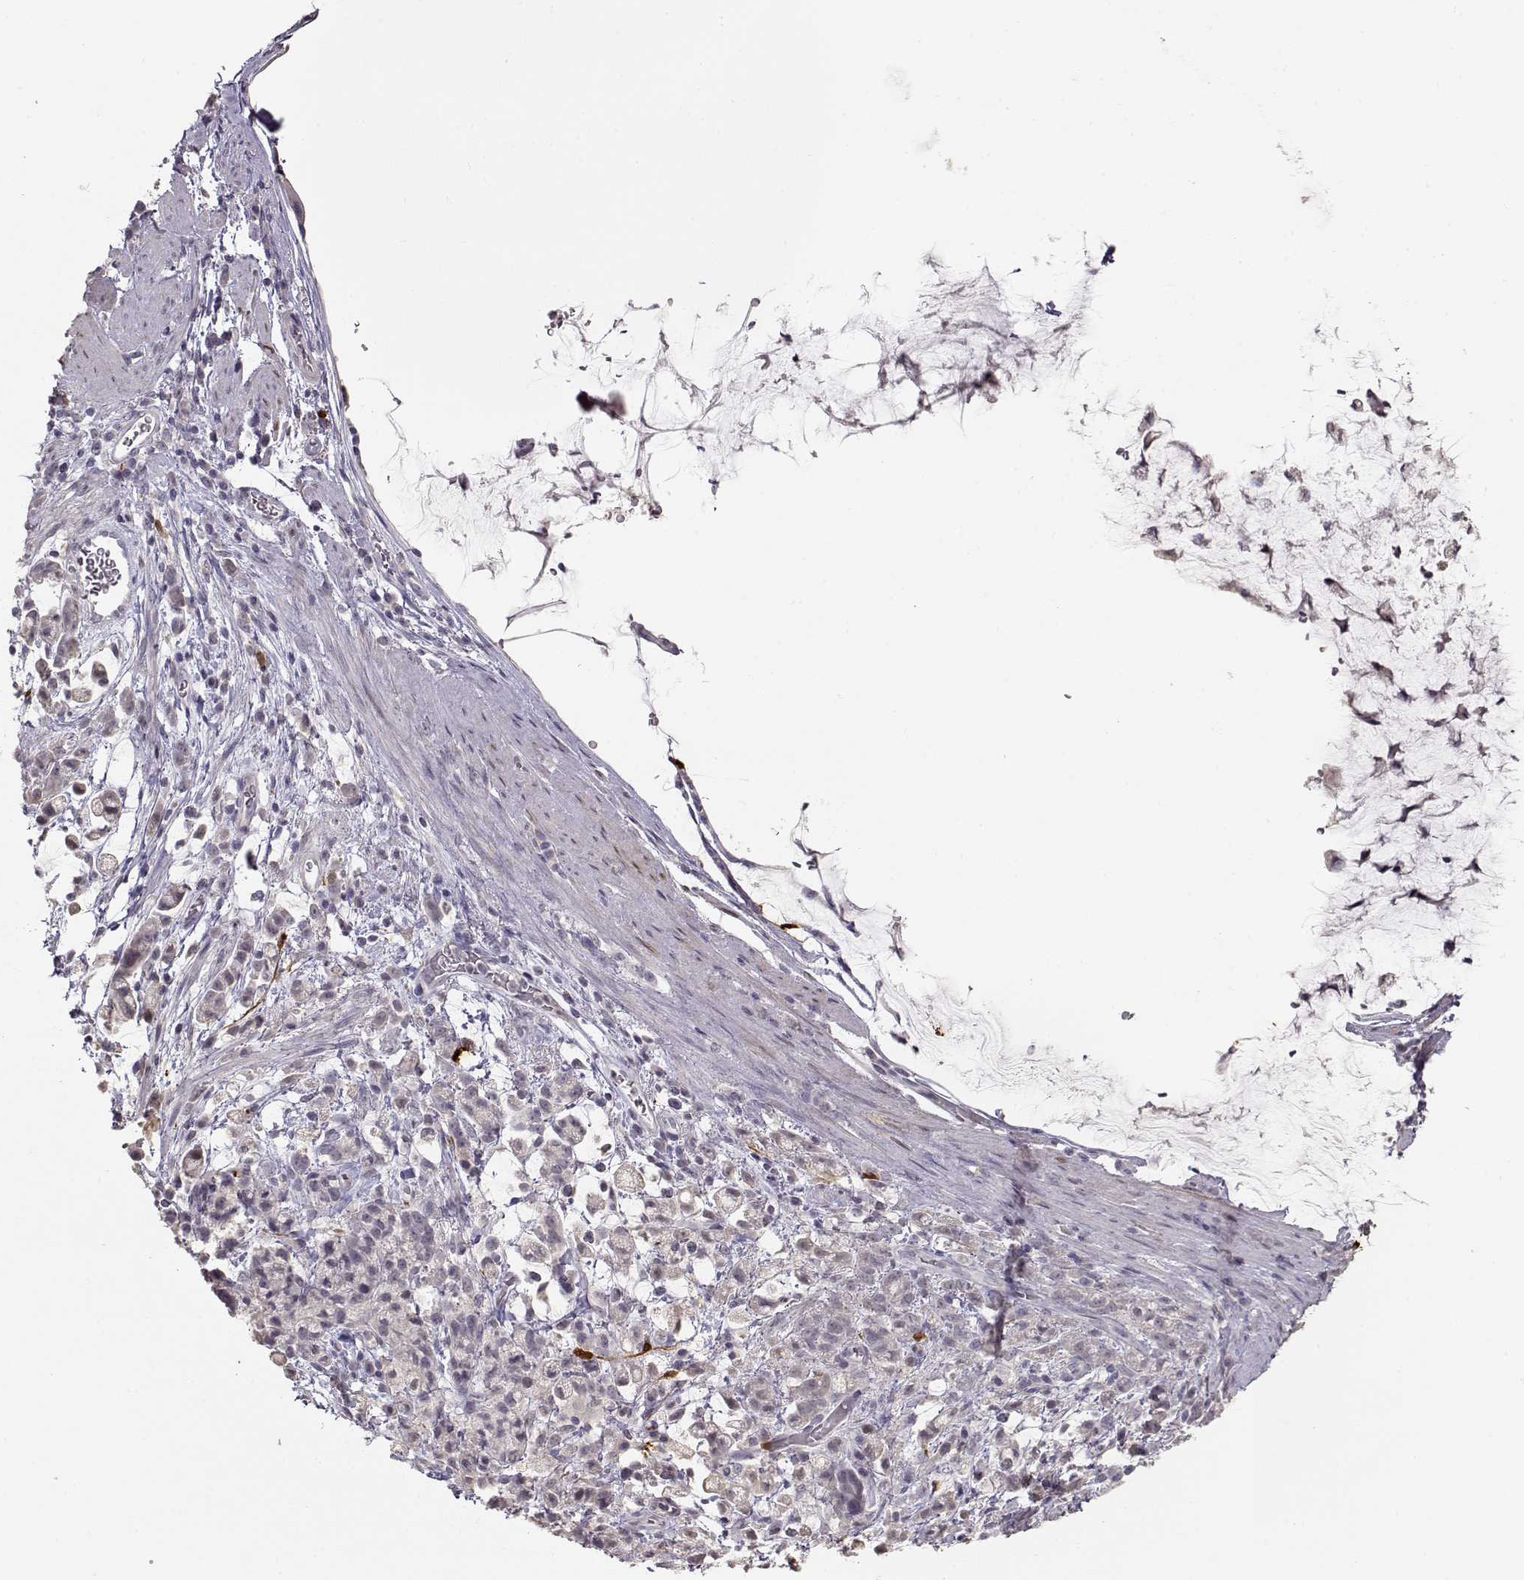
{"staining": {"intensity": "negative", "quantity": "none", "location": "none"}, "tissue": "stomach cancer", "cell_type": "Tumor cells", "image_type": "cancer", "snomed": [{"axis": "morphology", "description": "Adenocarcinoma, NOS"}, {"axis": "topography", "description": "Stomach"}], "caption": "Human adenocarcinoma (stomach) stained for a protein using immunohistochemistry reveals no positivity in tumor cells.", "gene": "S100B", "patient": {"sex": "female", "age": 60}}